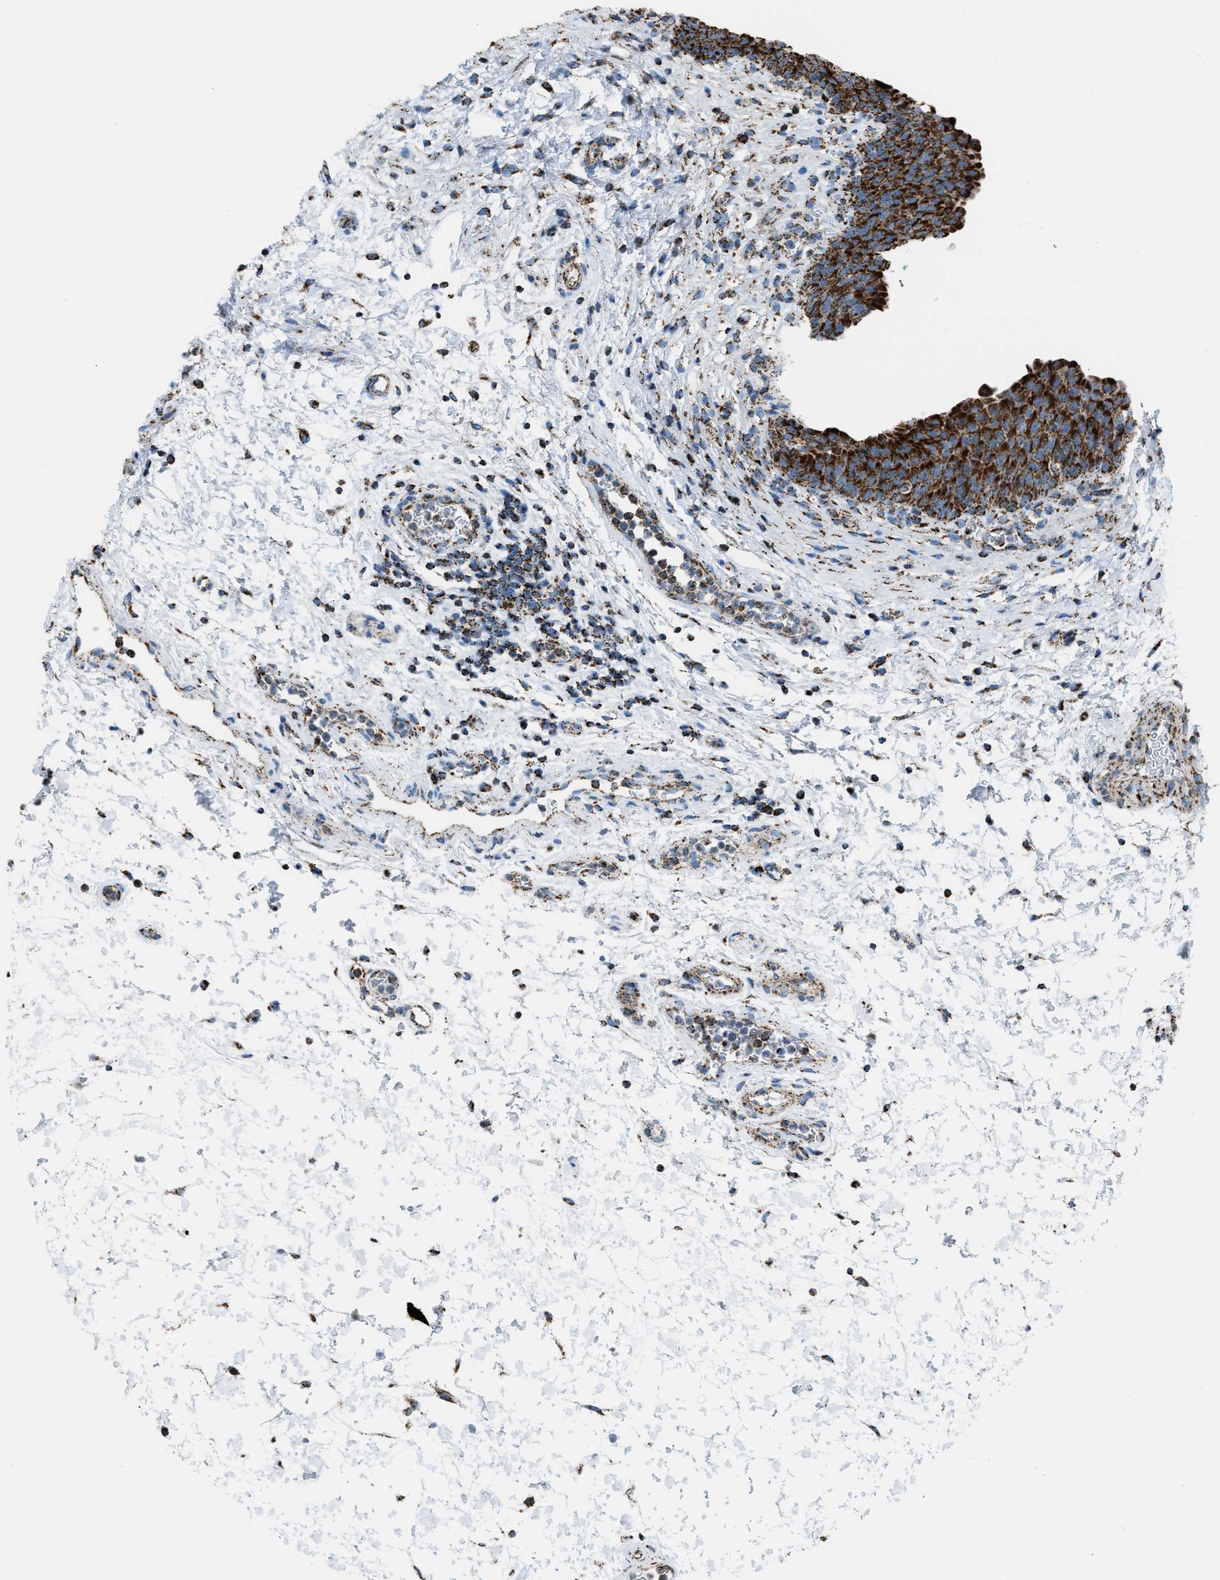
{"staining": {"intensity": "strong", "quantity": ">75%", "location": "cytoplasmic/membranous"}, "tissue": "urinary bladder", "cell_type": "Urothelial cells", "image_type": "normal", "snomed": [{"axis": "morphology", "description": "Normal tissue, NOS"}, {"axis": "topography", "description": "Urinary bladder"}], "caption": "Immunohistochemical staining of normal human urinary bladder shows strong cytoplasmic/membranous protein positivity in approximately >75% of urothelial cells.", "gene": "MDH2", "patient": {"sex": "male", "age": 37}}